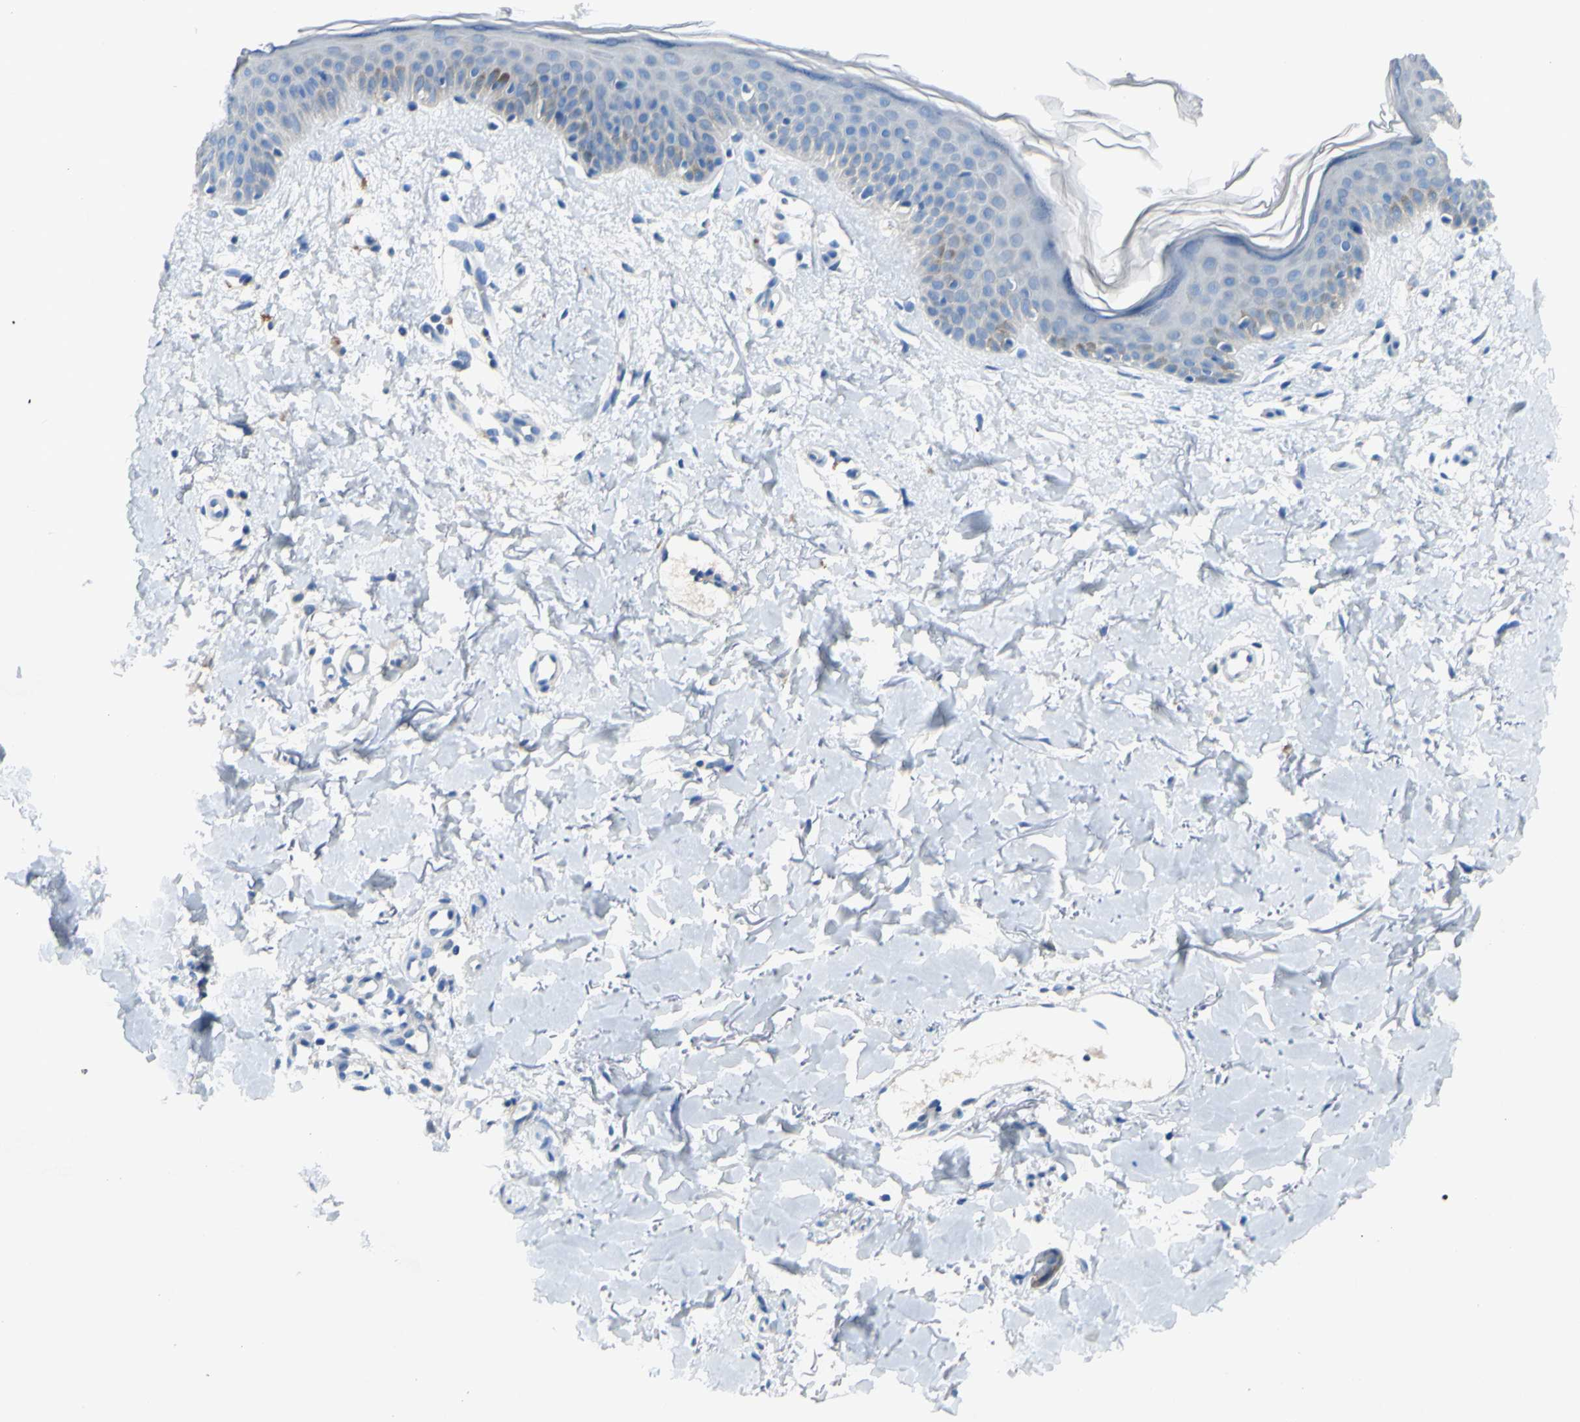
{"staining": {"intensity": "negative", "quantity": "none", "location": "none"}, "tissue": "skin", "cell_type": "Fibroblasts", "image_type": "normal", "snomed": [{"axis": "morphology", "description": "Normal tissue, NOS"}, {"axis": "topography", "description": "Skin"}], "caption": "Fibroblasts are negative for protein expression in unremarkable human skin. The staining was performed using DAB (3,3'-diaminobenzidine) to visualize the protein expression in brown, while the nuclei were stained in blue with hematoxylin (Magnification: 20x).", "gene": "CDH10", "patient": {"sex": "female", "age": 56}}